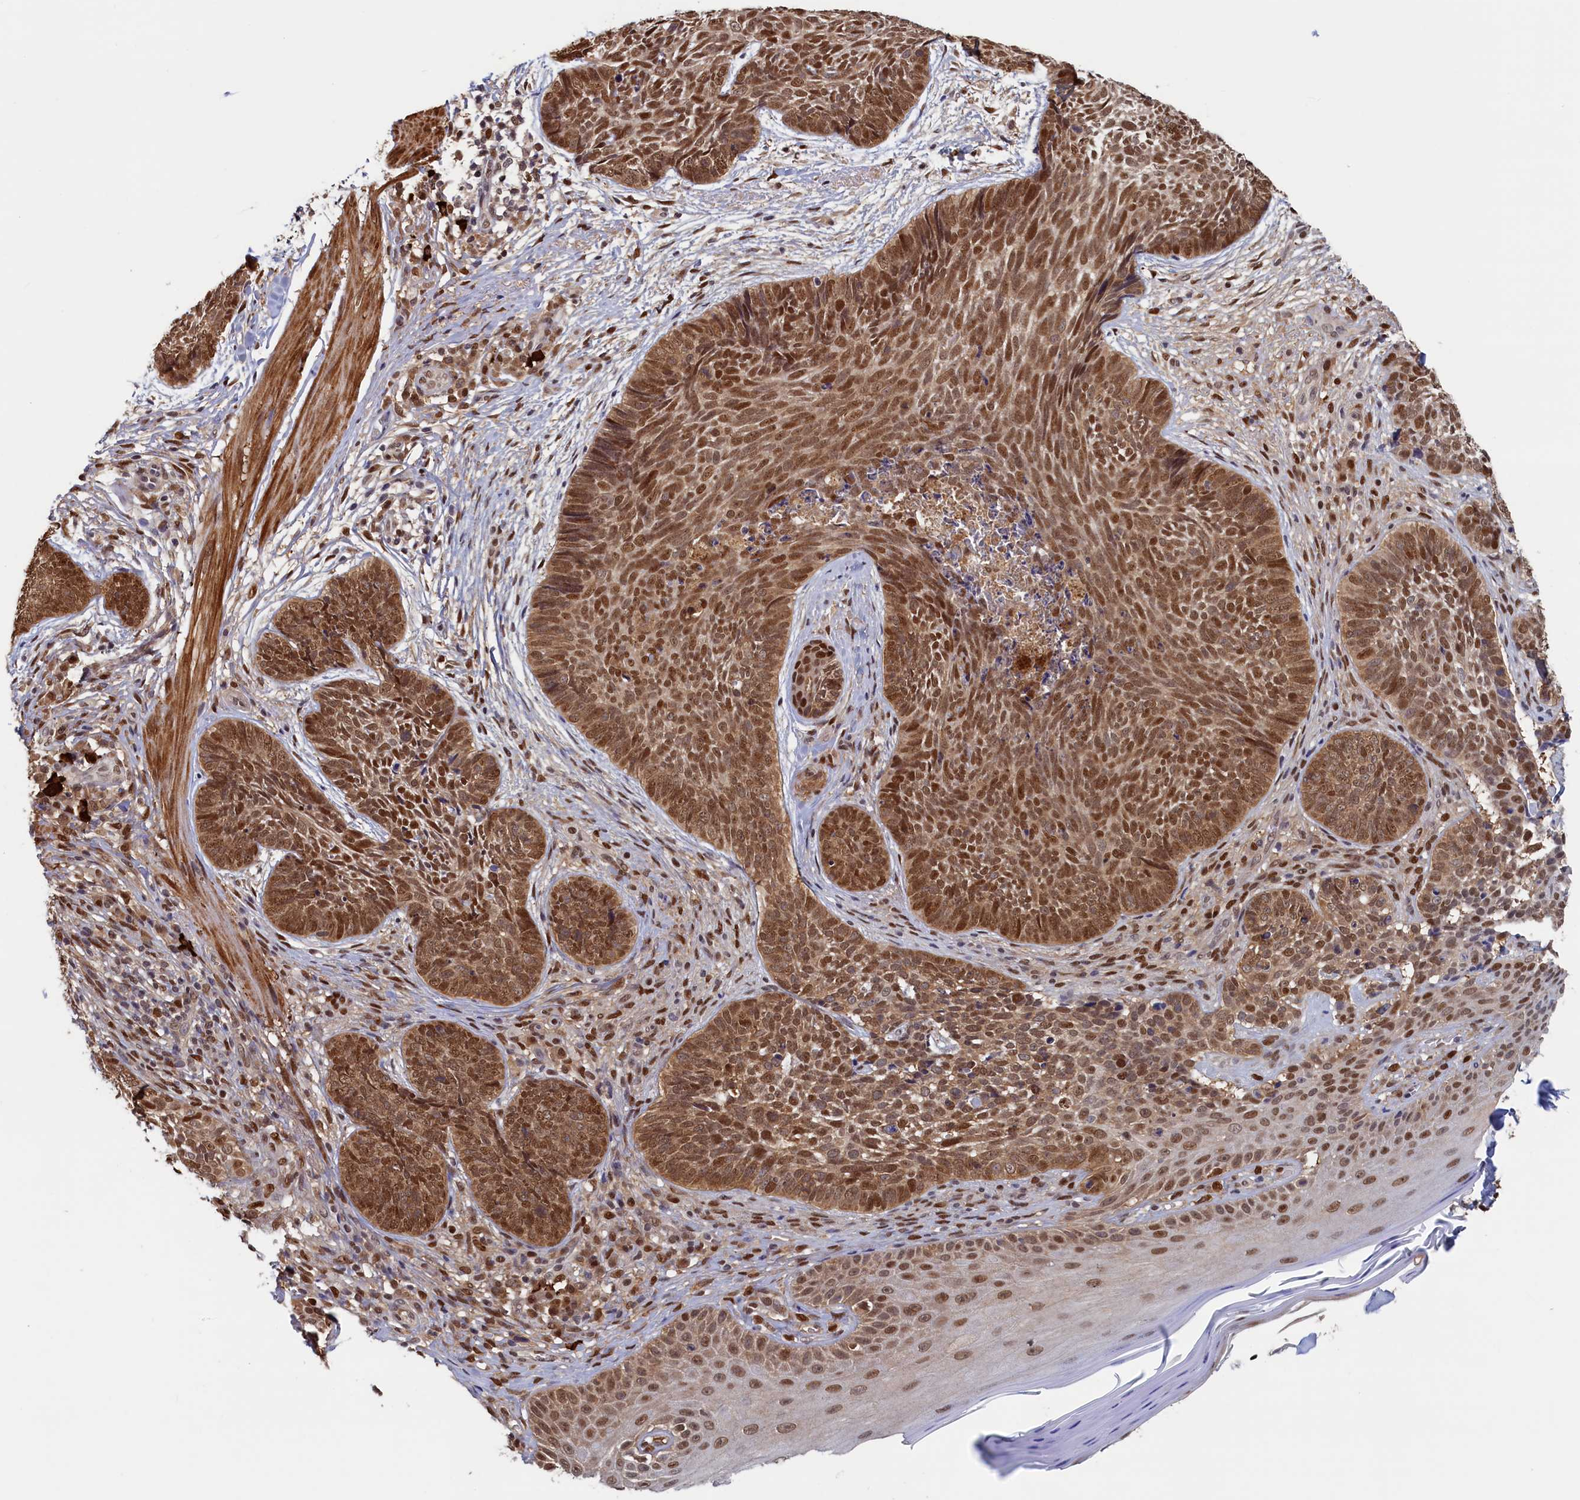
{"staining": {"intensity": "strong", "quantity": ">75%", "location": "cytoplasmic/membranous,nuclear"}, "tissue": "skin cancer", "cell_type": "Tumor cells", "image_type": "cancer", "snomed": [{"axis": "morphology", "description": "Basal cell carcinoma"}, {"axis": "topography", "description": "Skin"}], "caption": "High-magnification brightfield microscopy of skin cancer stained with DAB (3,3'-diaminobenzidine) (brown) and counterstained with hematoxylin (blue). tumor cells exhibit strong cytoplasmic/membranous and nuclear positivity is identified in about>75% of cells.", "gene": "AHCY", "patient": {"sex": "female", "age": 61}}